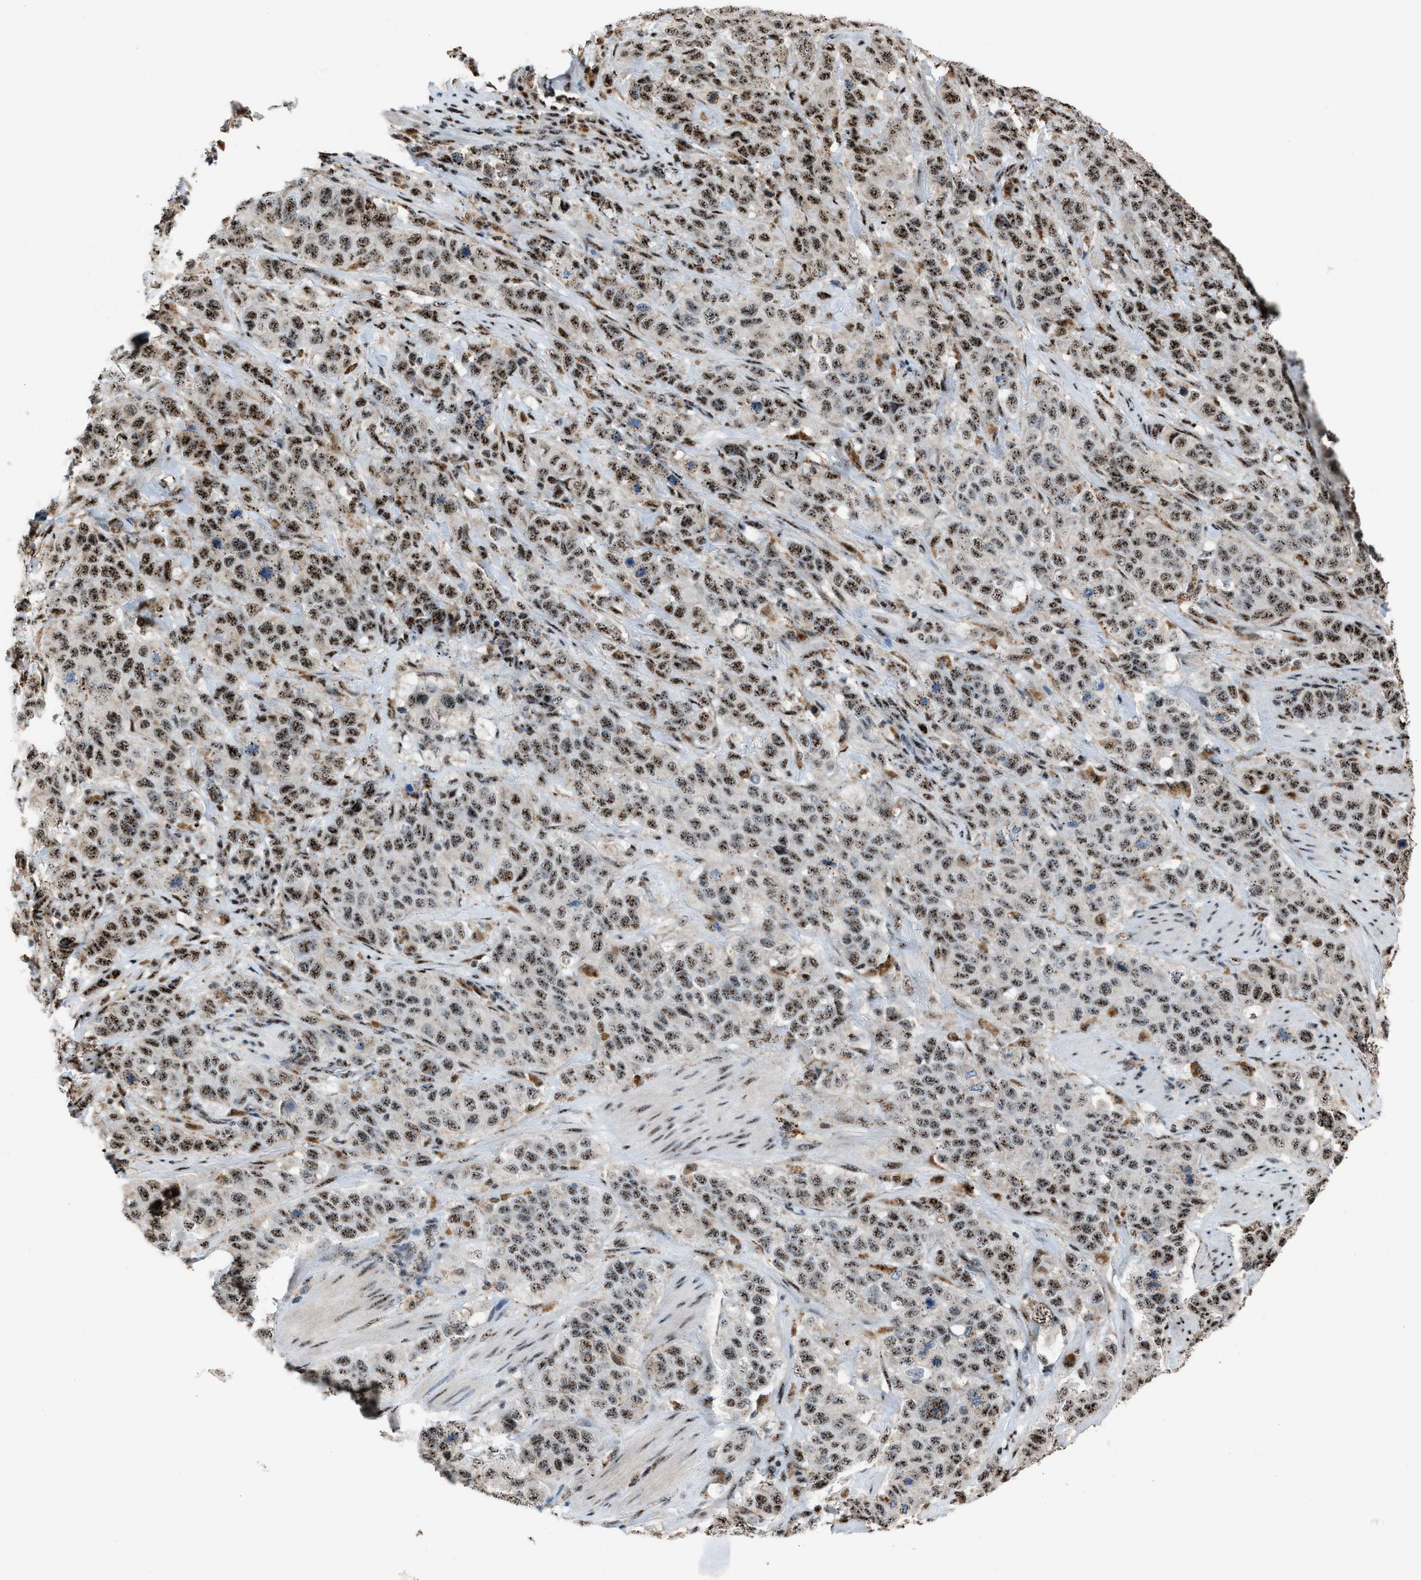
{"staining": {"intensity": "moderate", "quantity": ">75%", "location": "nuclear"}, "tissue": "stomach cancer", "cell_type": "Tumor cells", "image_type": "cancer", "snomed": [{"axis": "morphology", "description": "Adenocarcinoma, NOS"}, {"axis": "topography", "description": "Stomach"}], "caption": "This is an image of immunohistochemistry (IHC) staining of stomach cancer, which shows moderate staining in the nuclear of tumor cells.", "gene": "CENPP", "patient": {"sex": "male", "age": 48}}